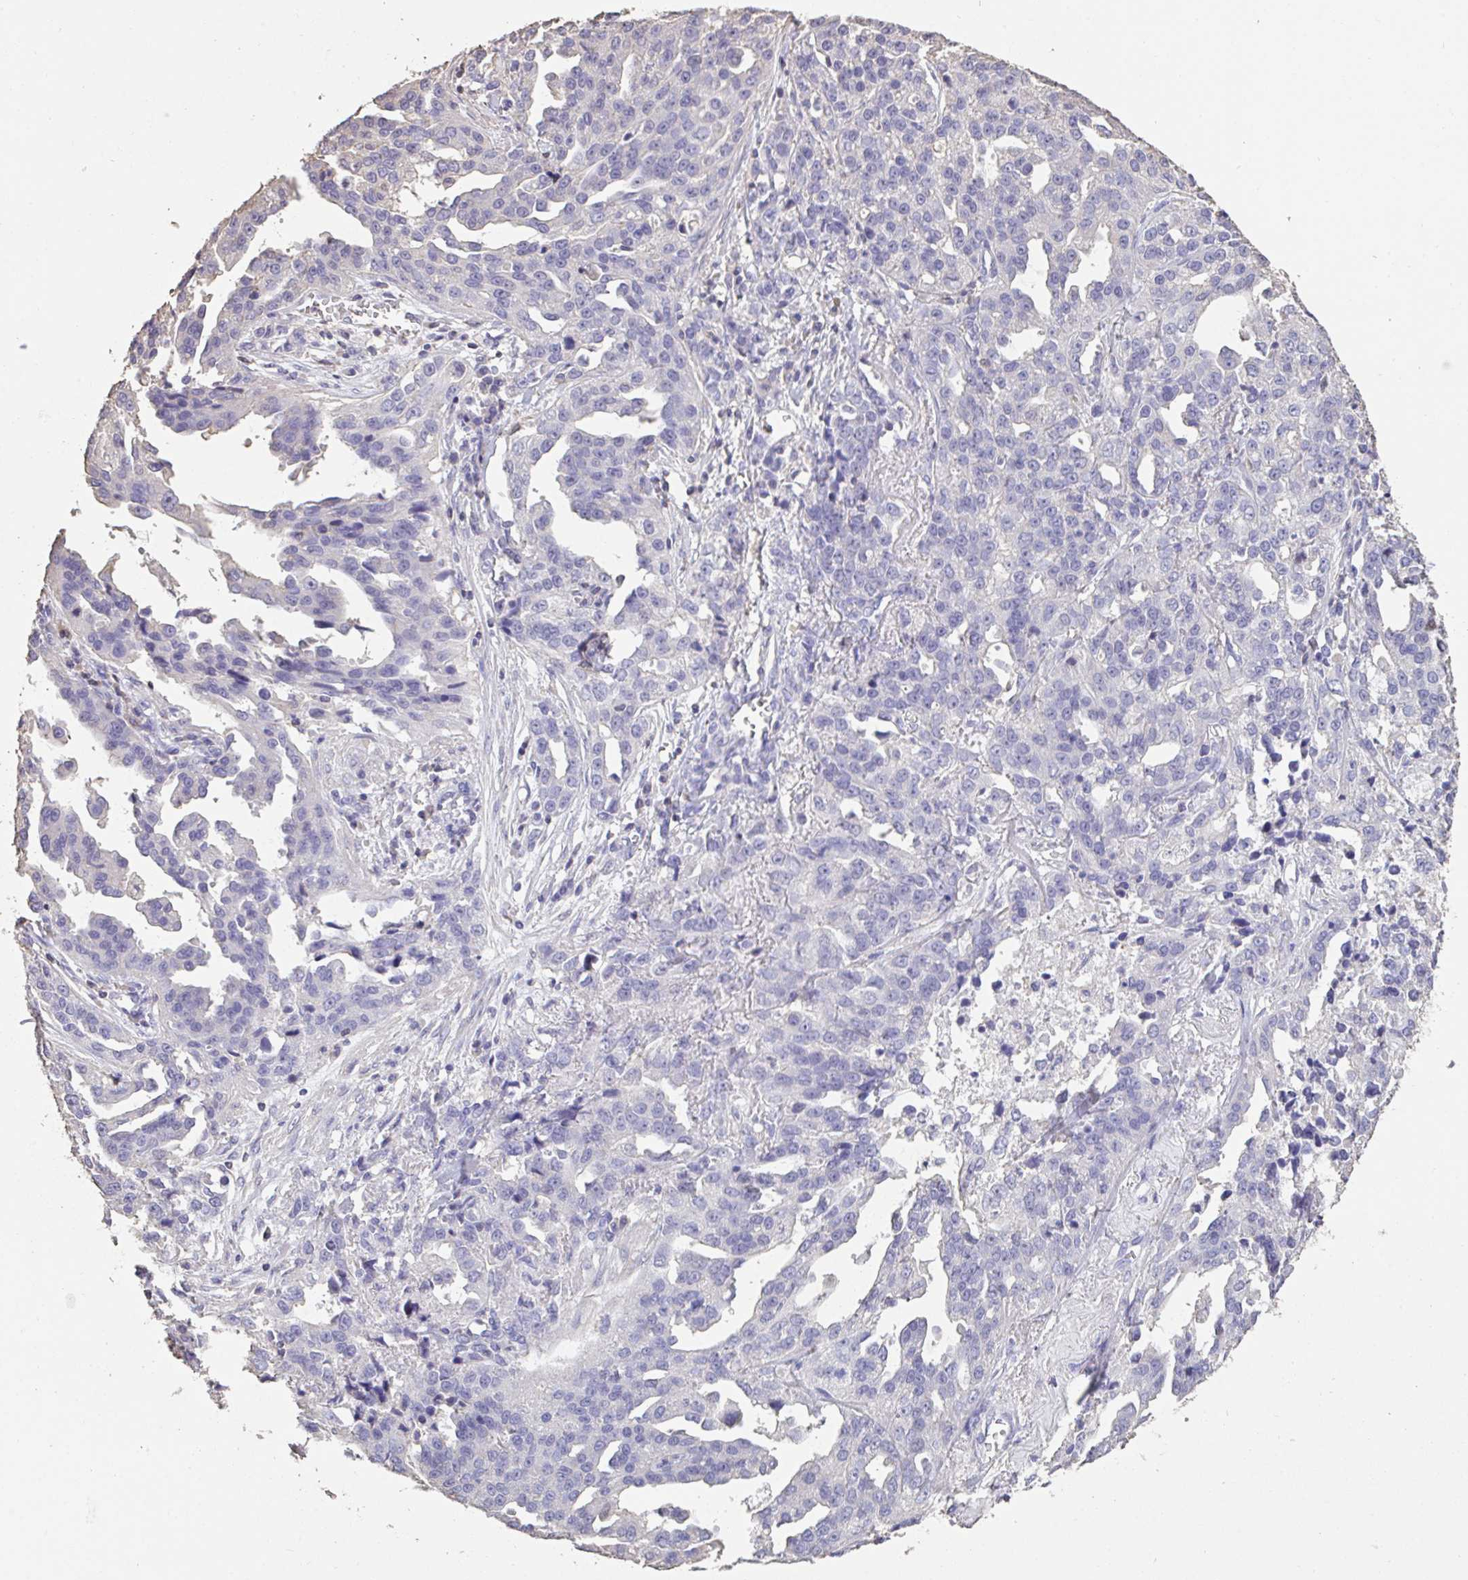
{"staining": {"intensity": "negative", "quantity": "none", "location": "none"}, "tissue": "ovarian cancer", "cell_type": "Tumor cells", "image_type": "cancer", "snomed": [{"axis": "morphology", "description": "Cystadenocarcinoma, serous, NOS"}, {"axis": "topography", "description": "Ovary"}], "caption": "Micrograph shows no significant protein staining in tumor cells of ovarian cancer.", "gene": "IL23R", "patient": {"sex": "female", "age": 75}}